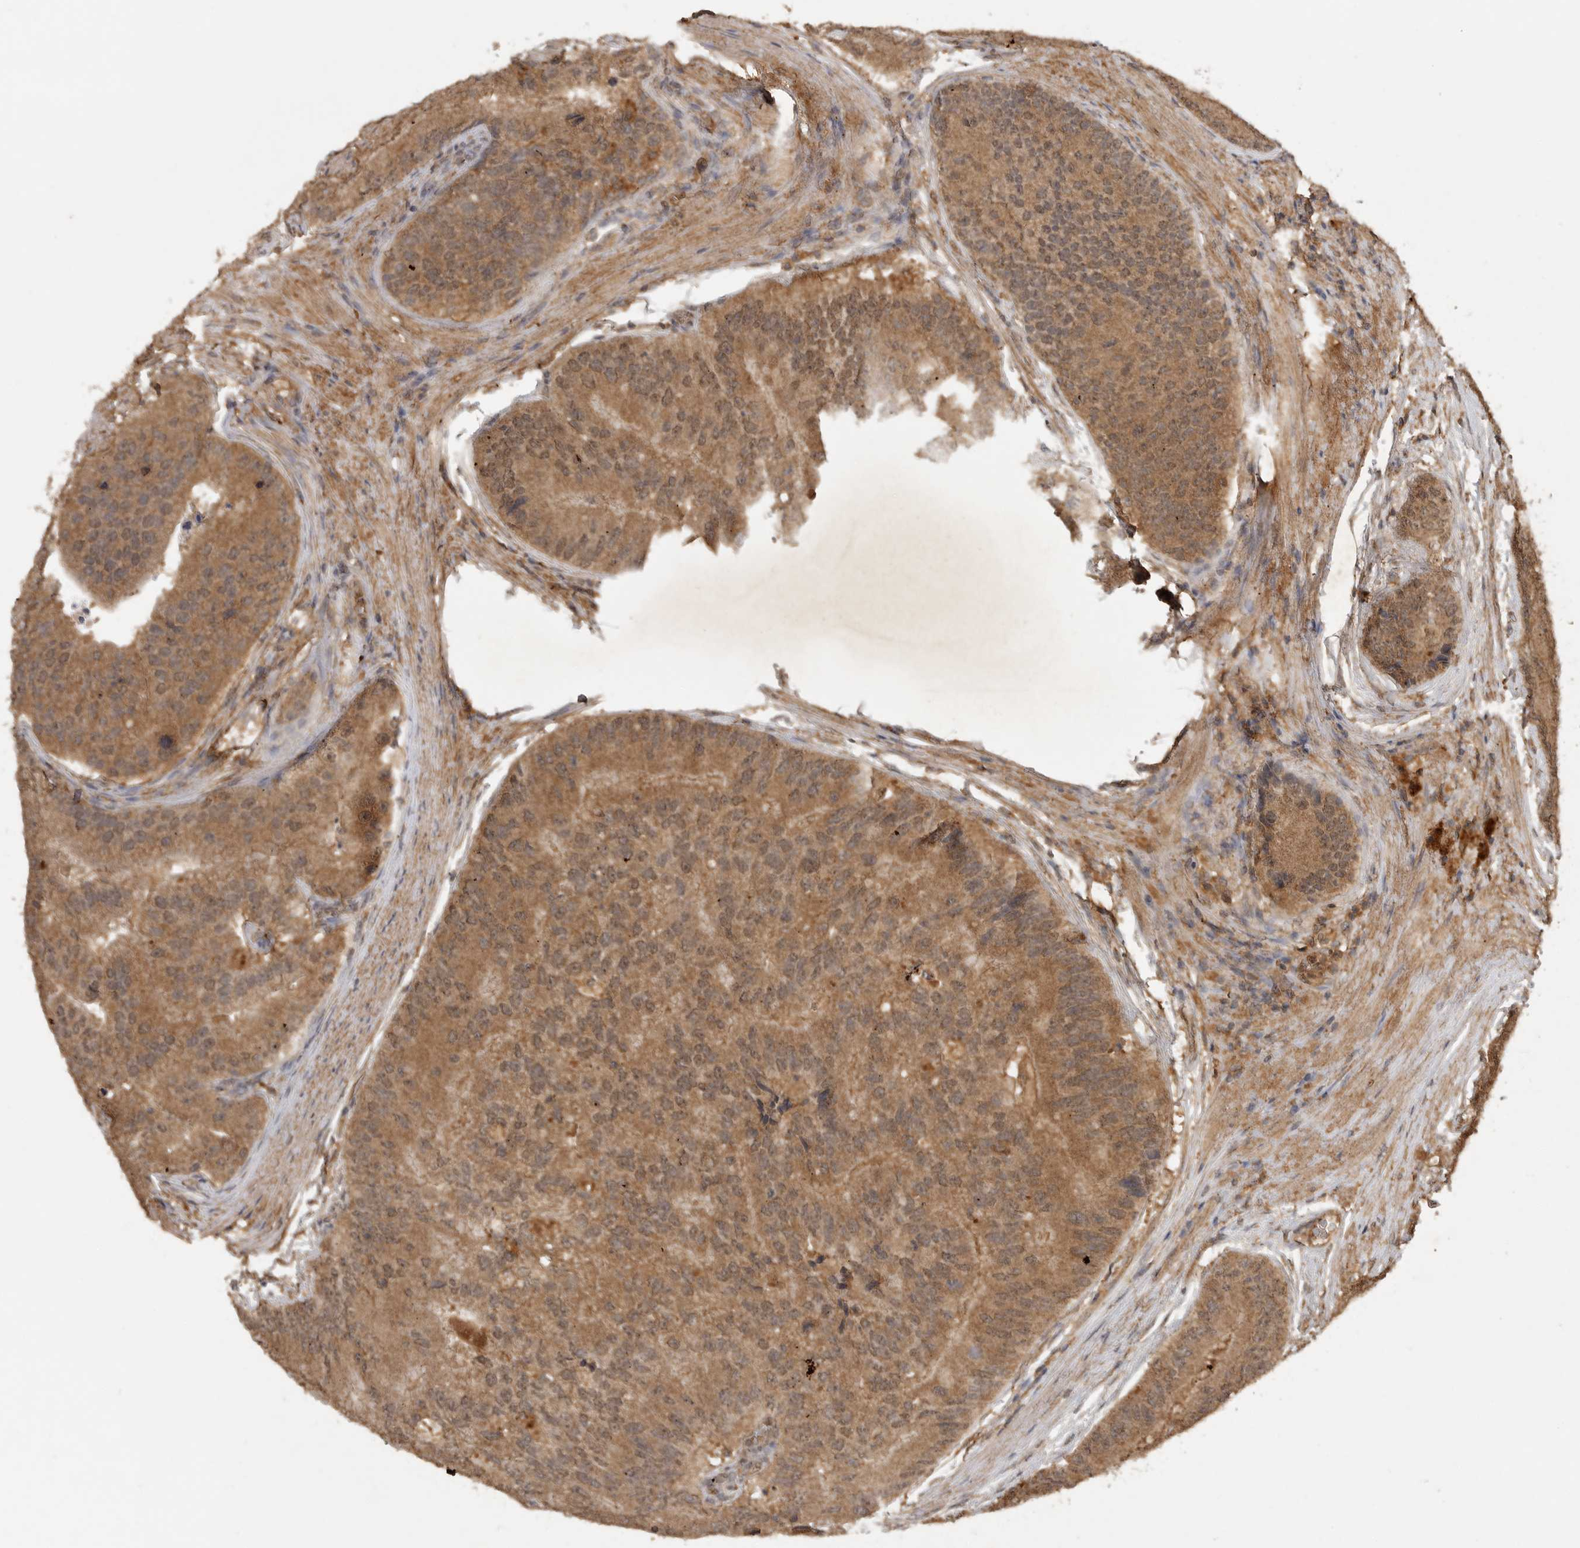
{"staining": {"intensity": "moderate", "quantity": ">75%", "location": "cytoplasmic/membranous,nuclear"}, "tissue": "prostate cancer", "cell_type": "Tumor cells", "image_type": "cancer", "snomed": [{"axis": "morphology", "description": "Adenocarcinoma, High grade"}, {"axis": "topography", "description": "Prostate"}], "caption": "Moderate cytoplasmic/membranous and nuclear positivity for a protein is seen in approximately >75% of tumor cells of prostate cancer using IHC.", "gene": "ICOSLG", "patient": {"sex": "male", "age": 70}}